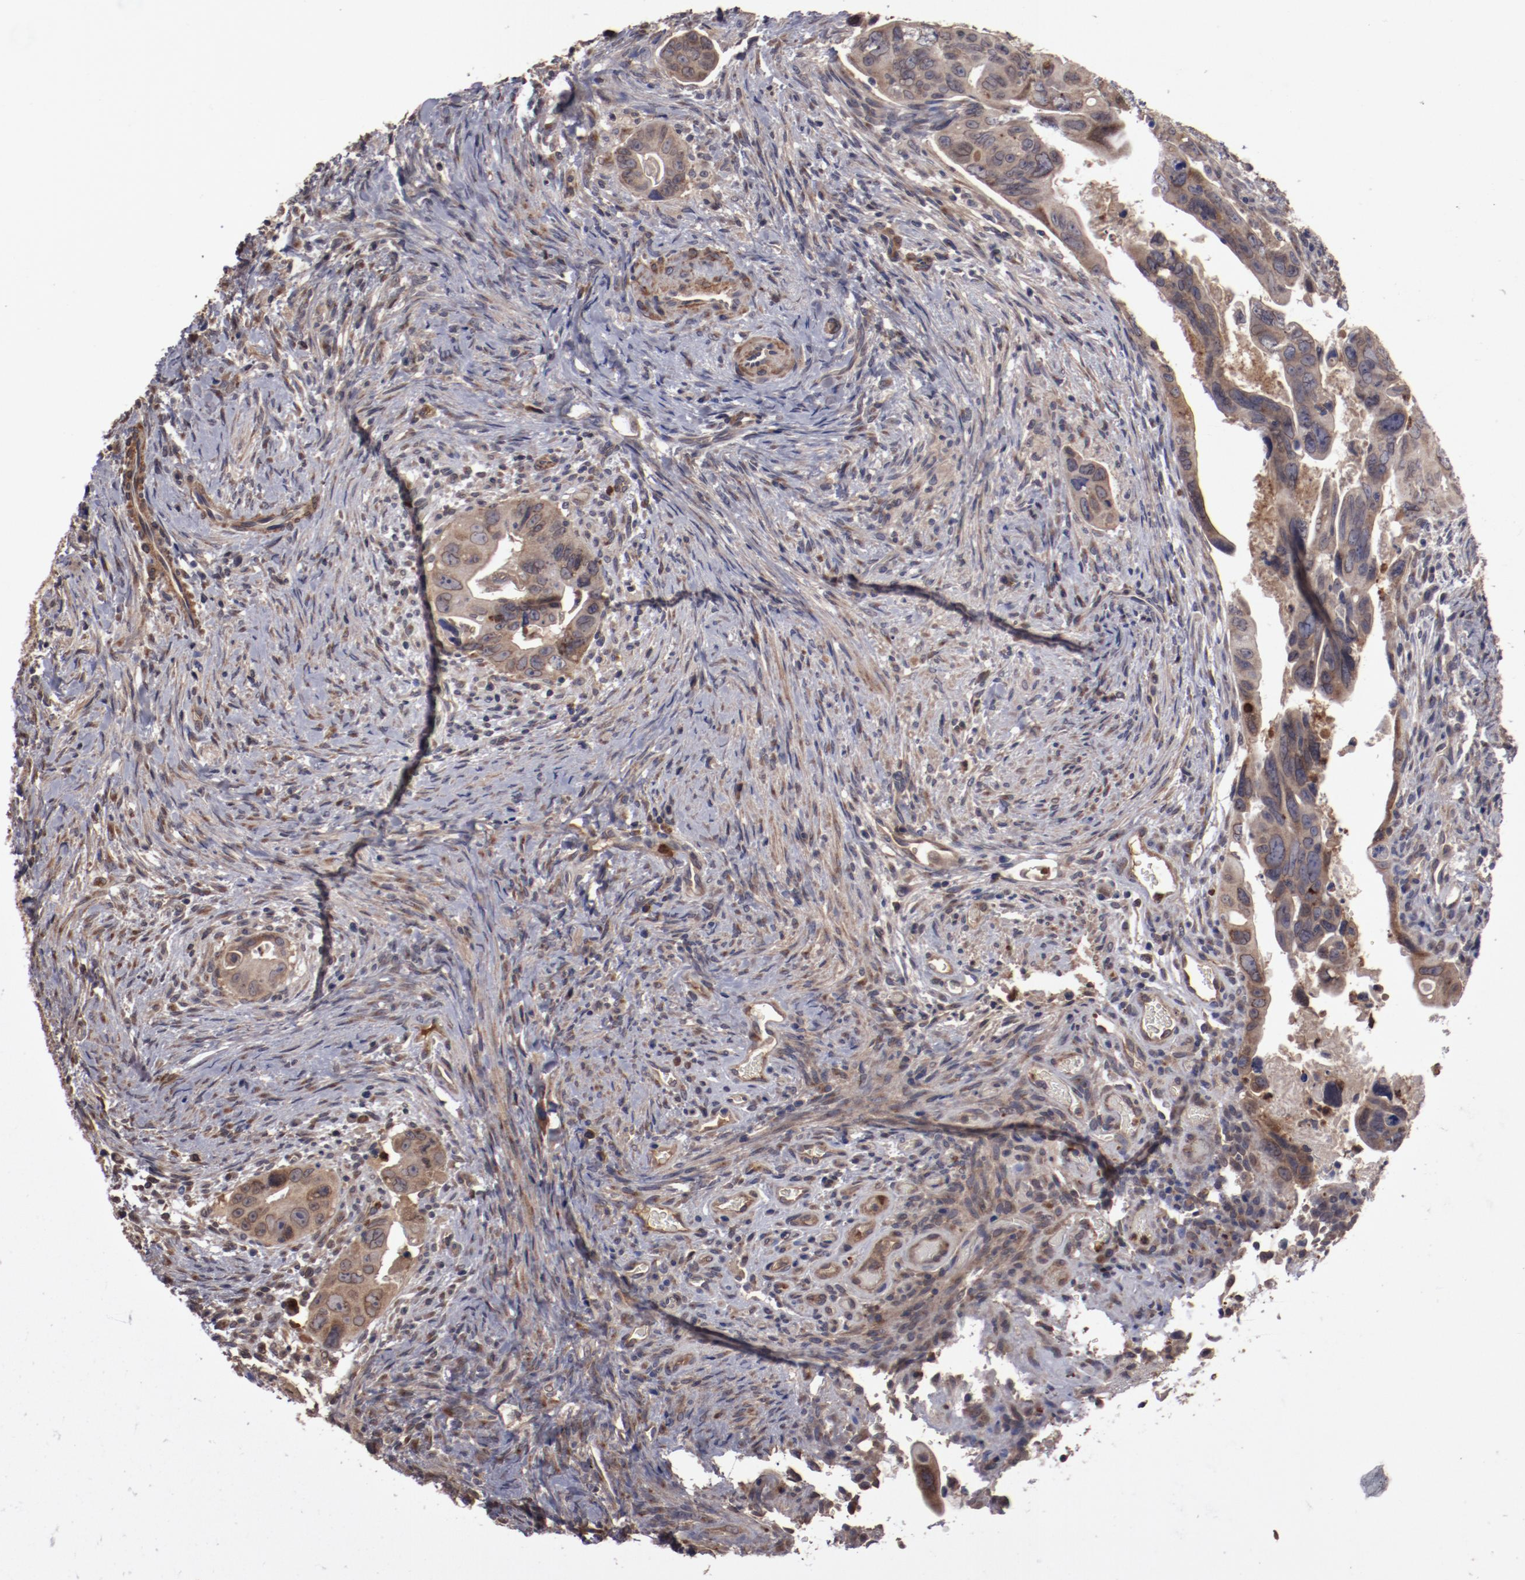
{"staining": {"intensity": "weak", "quantity": ">75%", "location": "cytoplasmic/membranous"}, "tissue": "colorectal cancer", "cell_type": "Tumor cells", "image_type": "cancer", "snomed": [{"axis": "morphology", "description": "Adenocarcinoma, NOS"}, {"axis": "topography", "description": "Rectum"}], "caption": "Immunohistochemical staining of human colorectal cancer (adenocarcinoma) shows low levels of weak cytoplasmic/membranous protein staining in approximately >75% of tumor cells.", "gene": "SERPINA7", "patient": {"sex": "male", "age": 53}}